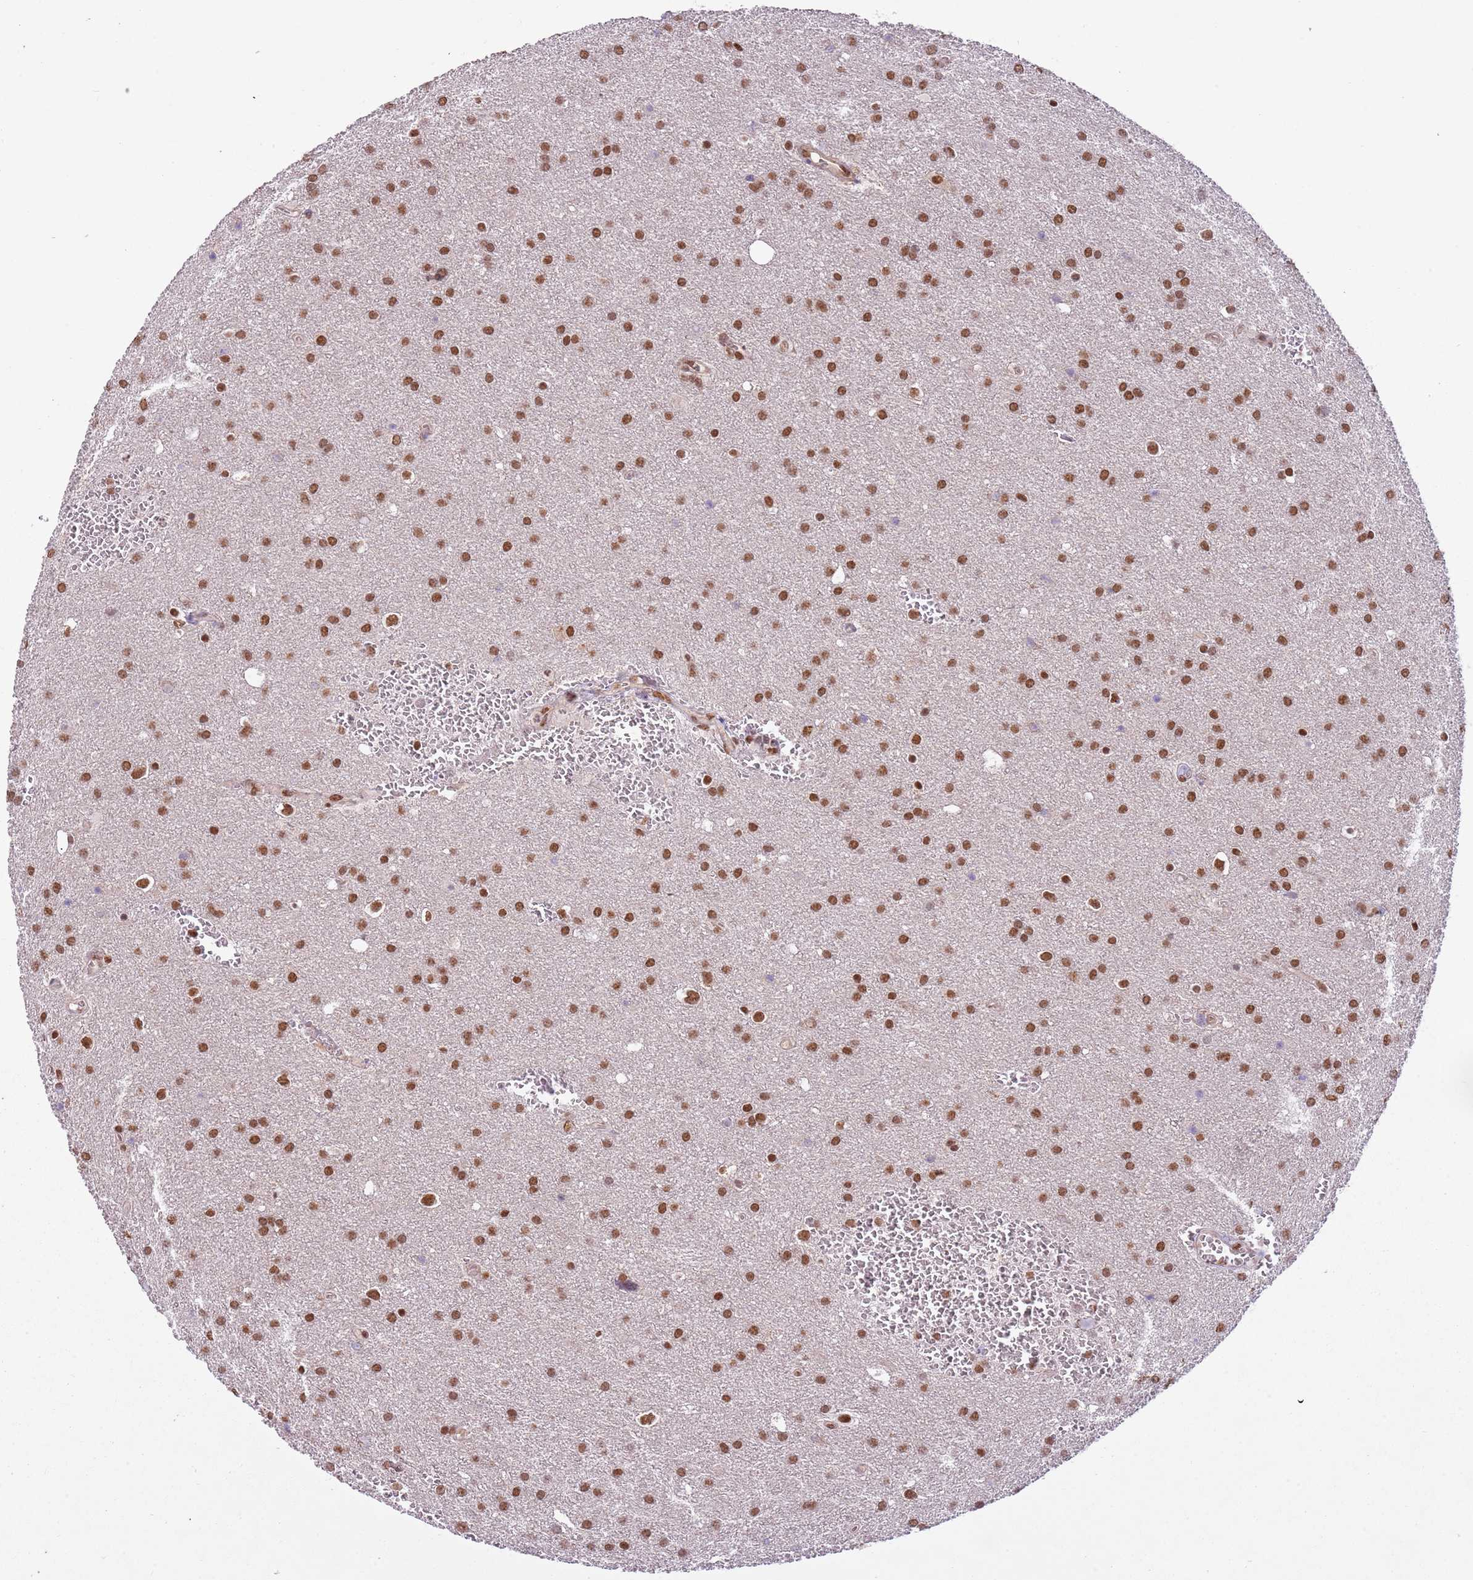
{"staining": {"intensity": "moderate", "quantity": ">75%", "location": "nuclear"}, "tissue": "glioma", "cell_type": "Tumor cells", "image_type": "cancer", "snomed": [{"axis": "morphology", "description": "Glioma, malignant, Low grade"}, {"axis": "topography", "description": "Brain"}], "caption": "Protein expression analysis of human glioma reveals moderate nuclear staining in approximately >75% of tumor cells.", "gene": "FAM120AOS", "patient": {"sex": "female", "age": 32}}